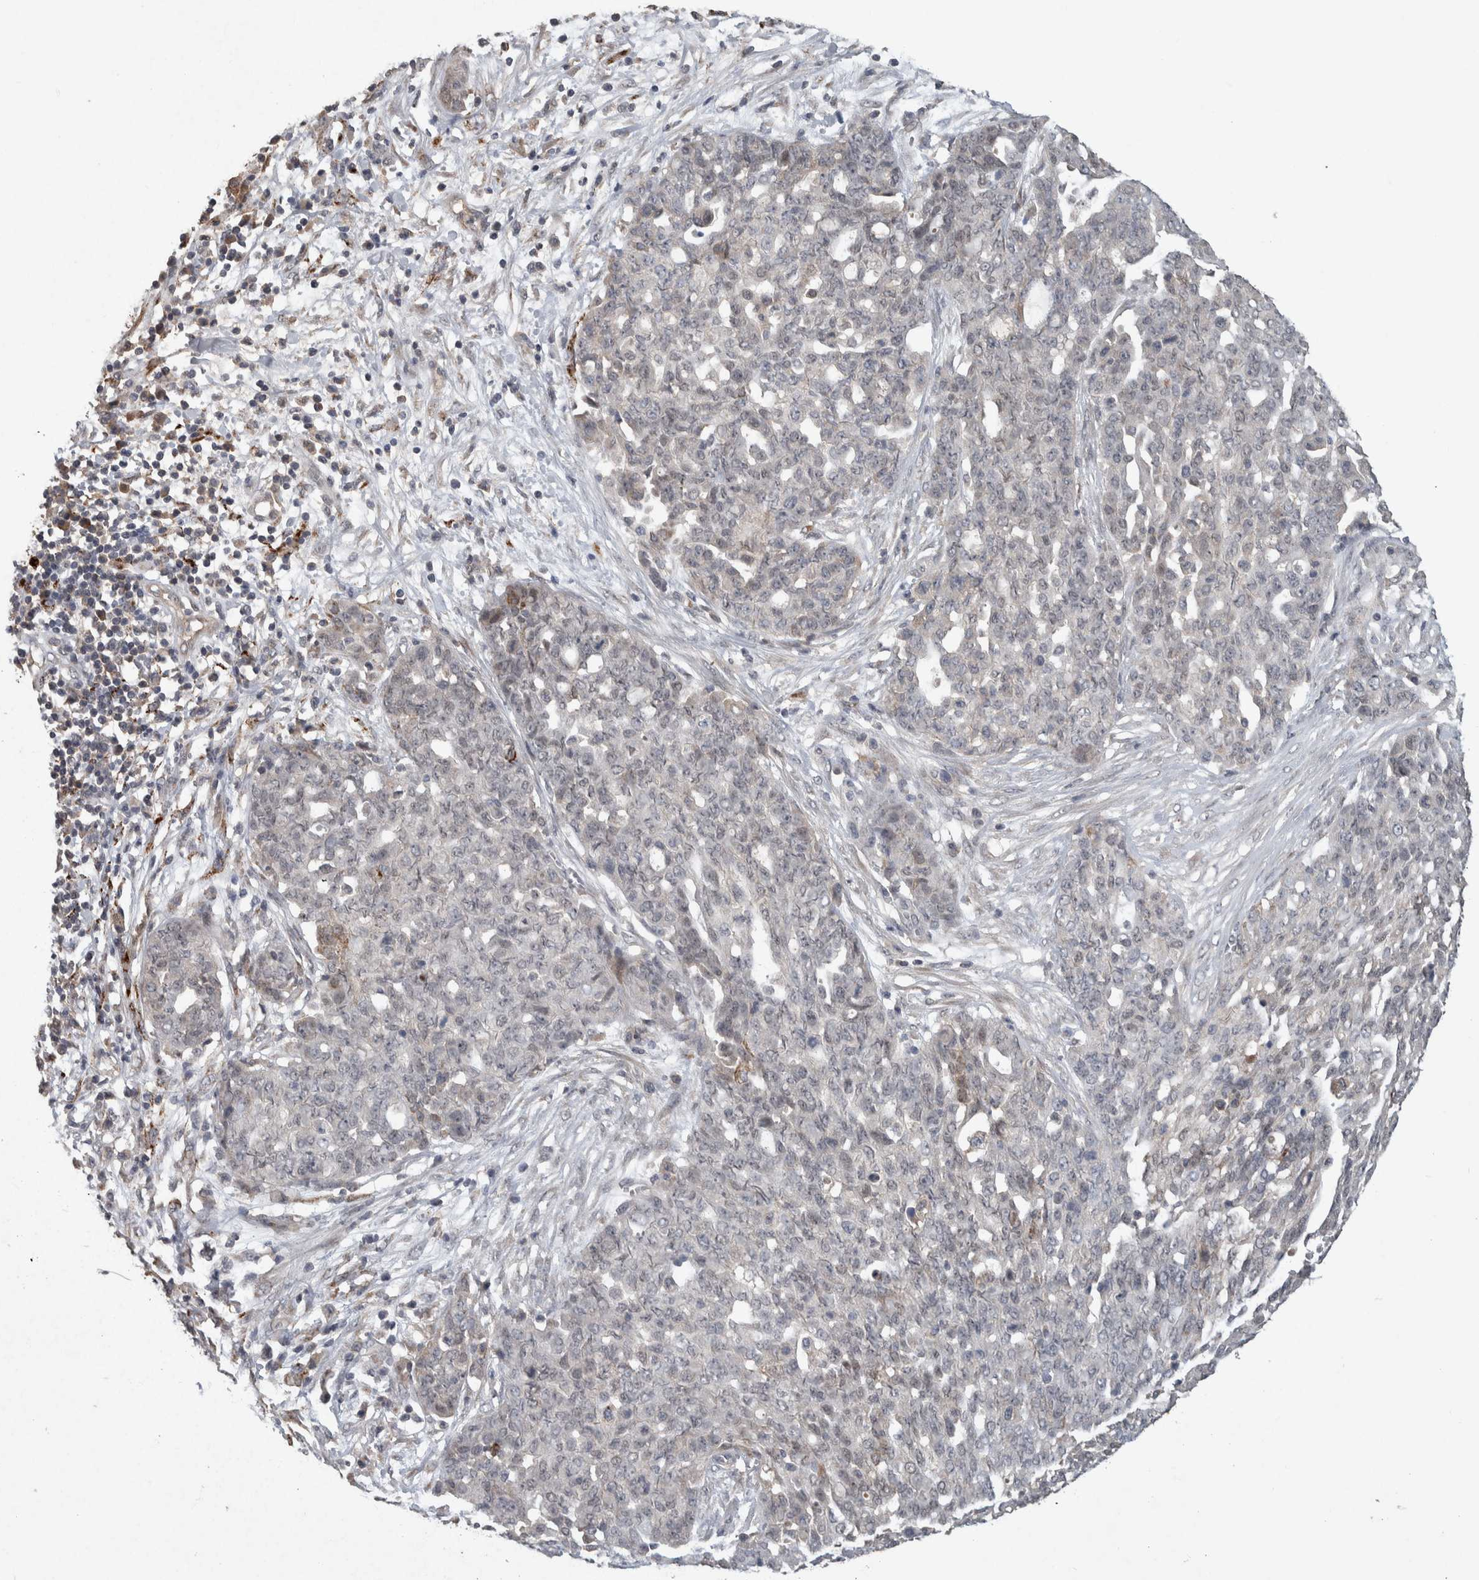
{"staining": {"intensity": "weak", "quantity": "<25%", "location": "nuclear"}, "tissue": "ovarian cancer", "cell_type": "Tumor cells", "image_type": "cancer", "snomed": [{"axis": "morphology", "description": "Cystadenocarcinoma, serous, NOS"}, {"axis": "topography", "description": "Soft tissue"}, {"axis": "topography", "description": "Ovary"}], "caption": "DAB (3,3'-diaminobenzidine) immunohistochemical staining of human ovarian cancer exhibits no significant expression in tumor cells.", "gene": "CHRM3", "patient": {"sex": "female", "age": 57}}